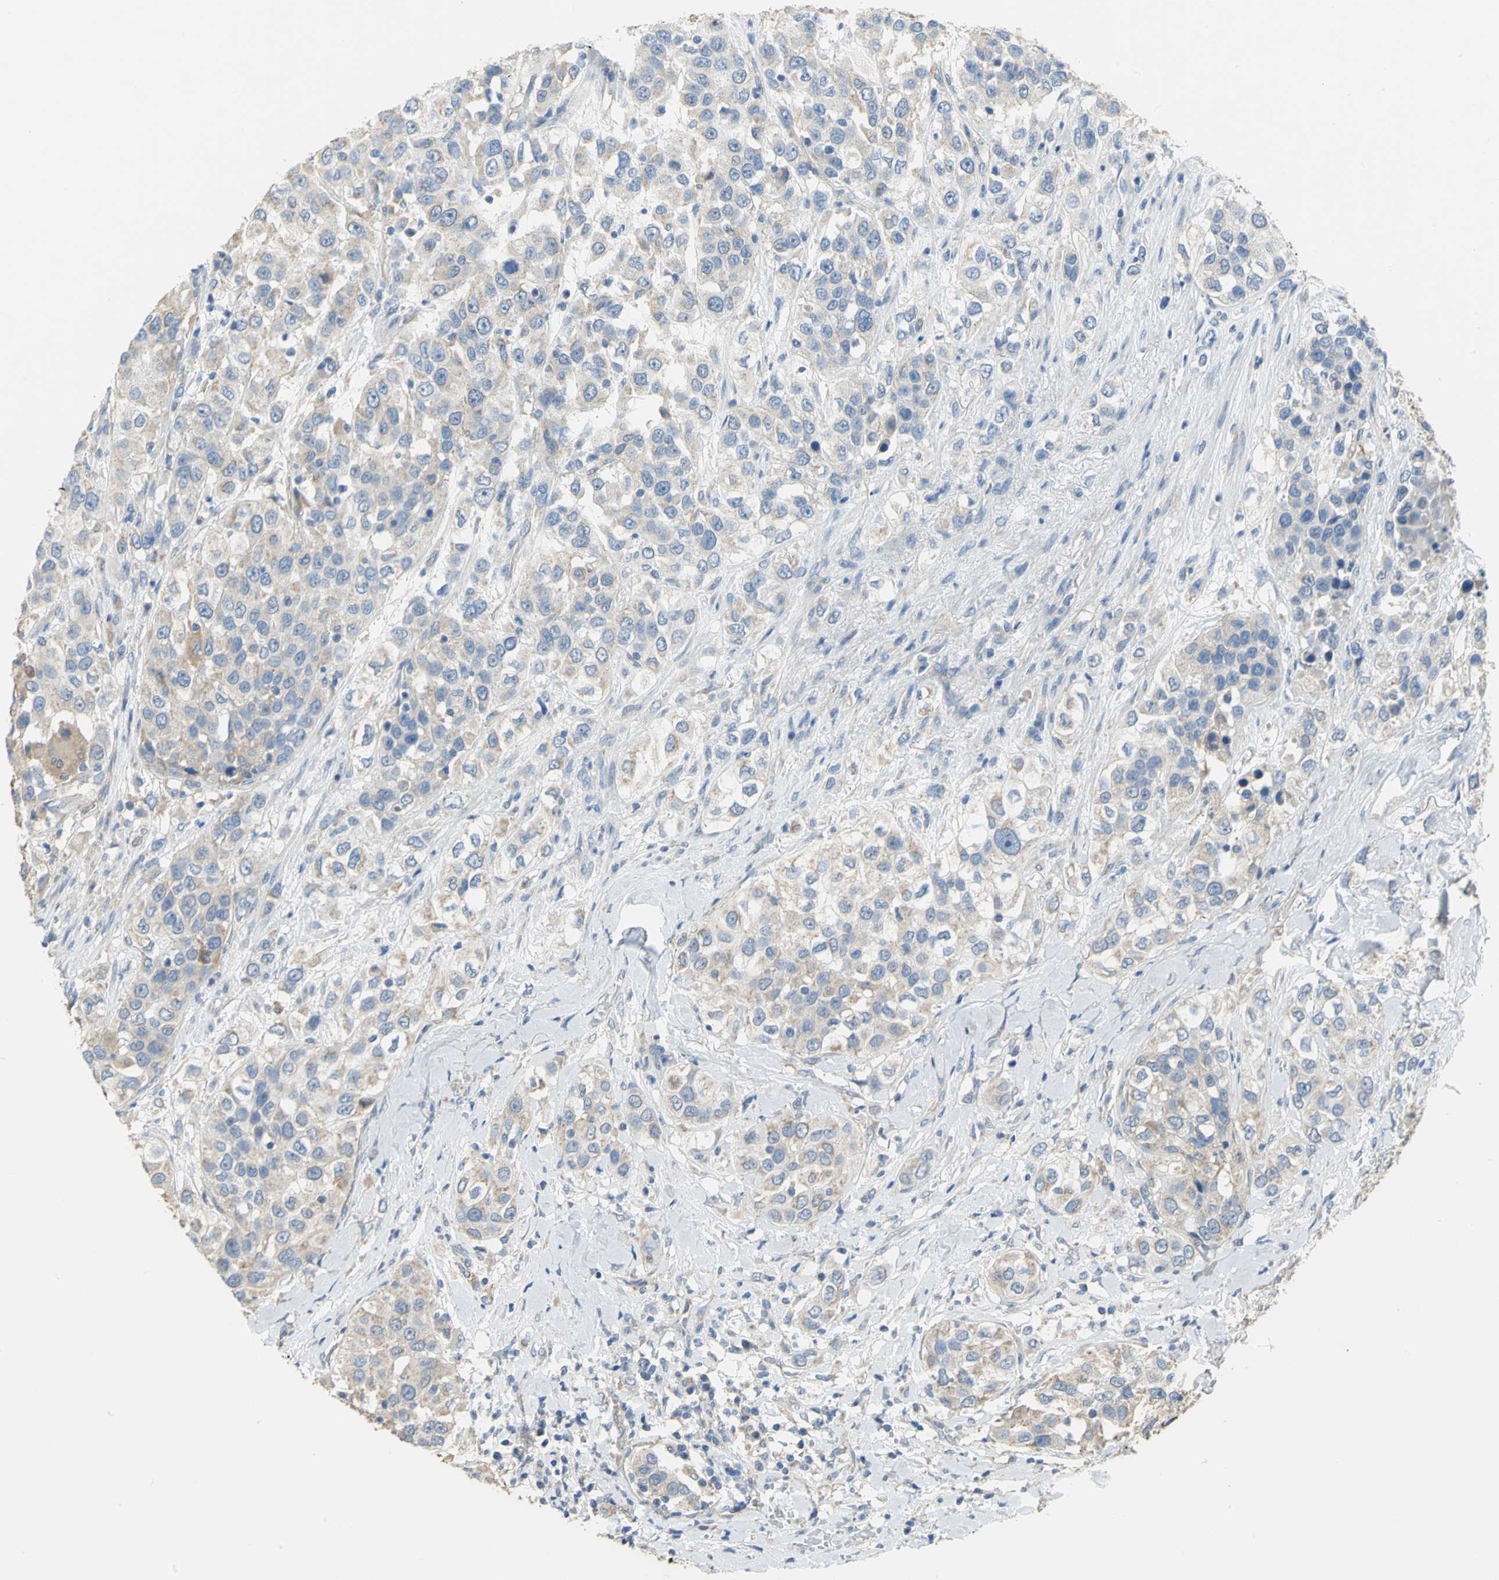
{"staining": {"intensity": "weak", "quantity": "25%-75%", "location": "cytoplasmic/membranous"}, "tissue": "urothelial cancer", "cell_type": "Tumor cells", "image_type": "cancer", "snomed": [{"axis": "morphology", "description": "Urothelial carcinoma, High grade"}, {"axis": "topography", "description": "Urinary bladder"}], "caption": "Human high-grade urothelial carcinoma stained for a protein (brown) exhibits weak cytoplasmic/membranous positive positivity in about 25%-75% of tumor cells.", "gene": "HTR1F", "patient": {"sex": "female", "age": 80}}